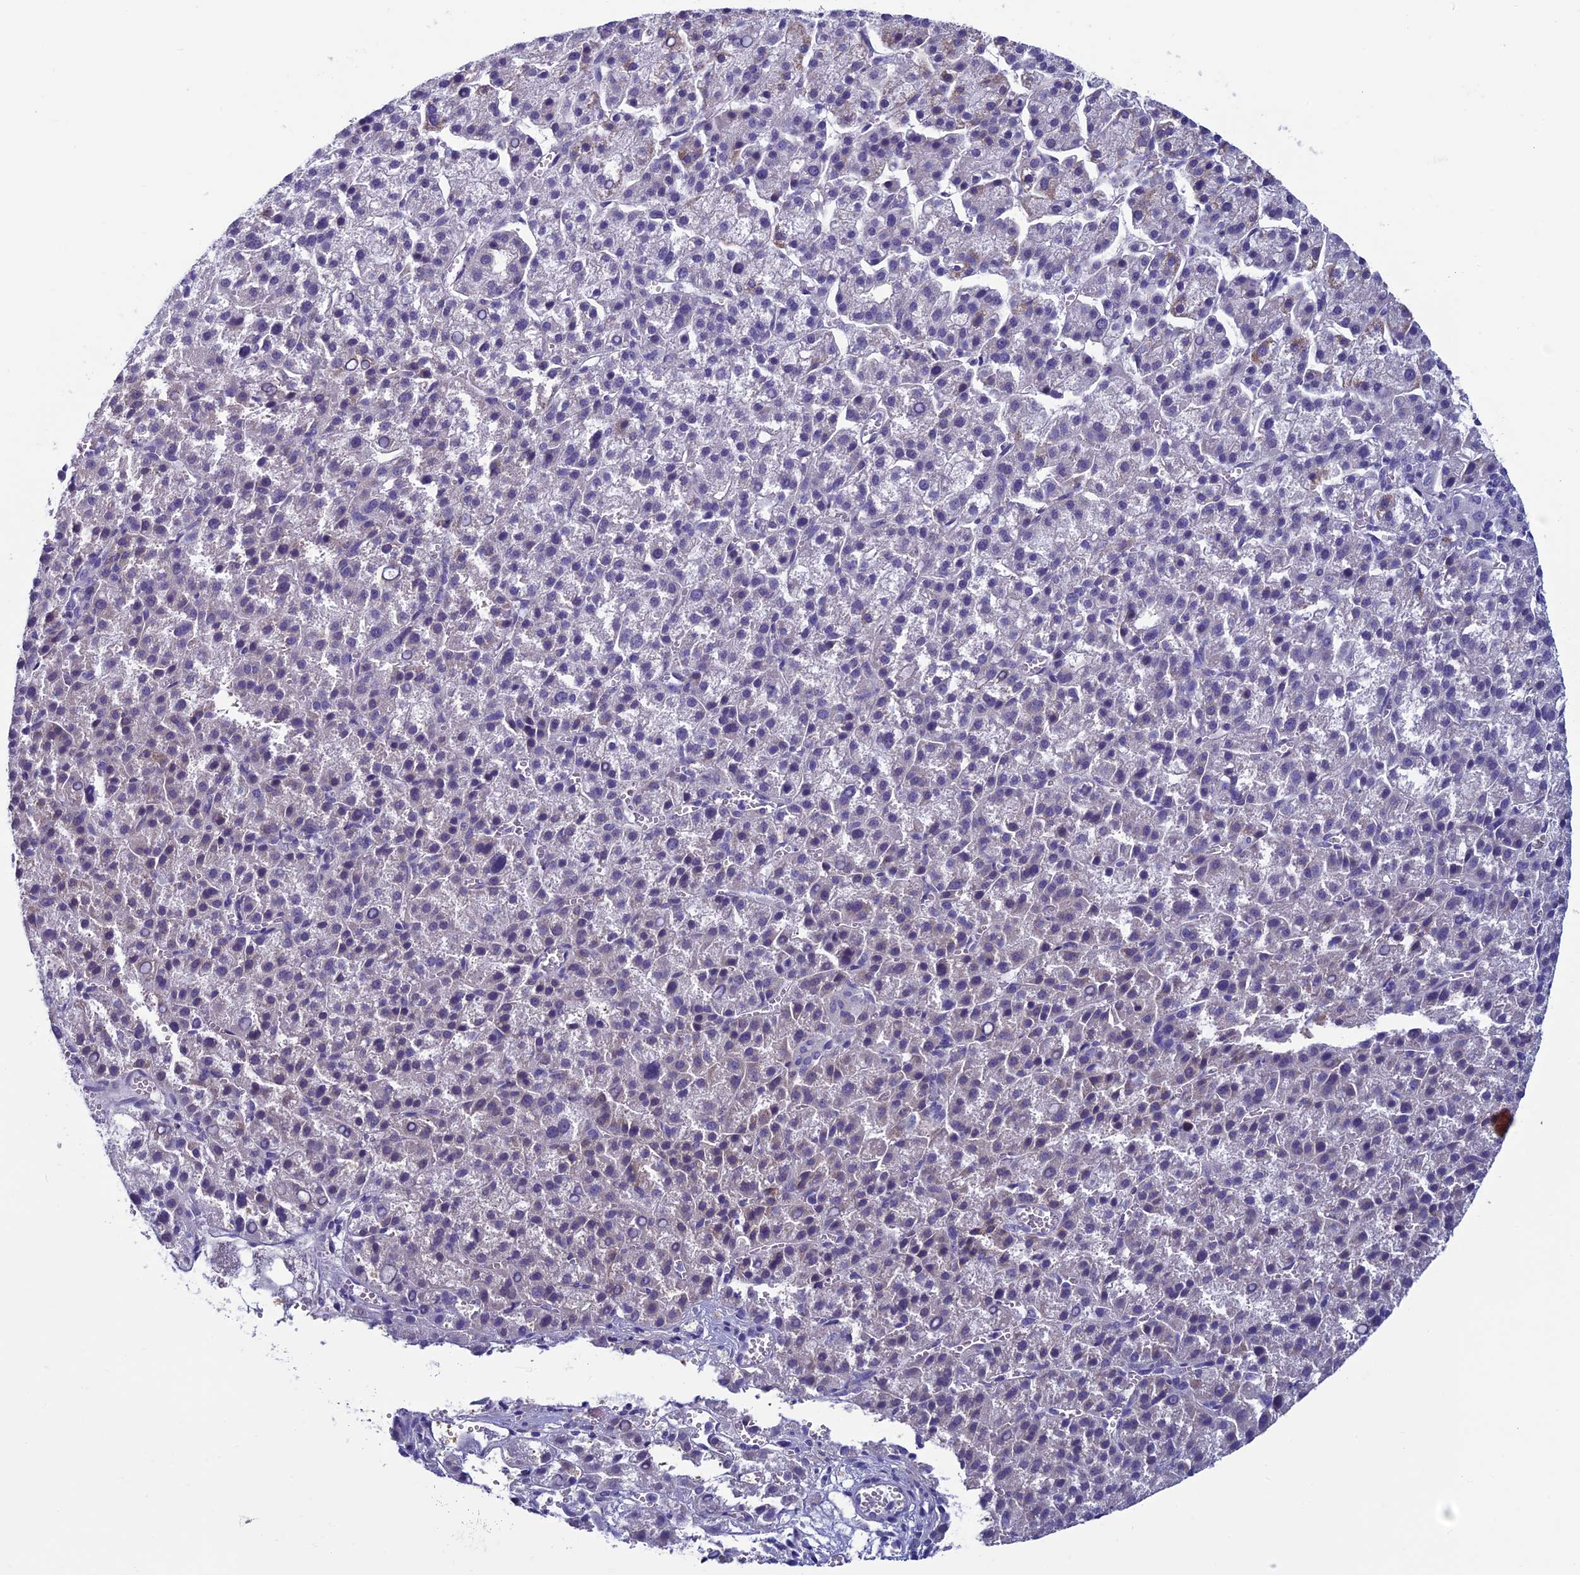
{"staining": {"intensity": "negative", "quantity": "none", "location": "none"}, "tissue": "liver cancer", "cell_type": "Tumor cells", "image_type": "cancer", "snomed": [{"axis": "morphology", "description": "Carcinoma, Hepatocellular, NOS"}, {"axis": "topography", "description": "Liver"}], "caption": "Tumor cells are negative for brown protein staining in hepatocellular carcinoma (liver).", "gene": "MFSD12", "patient": {"sex": "female", "age": 58}}